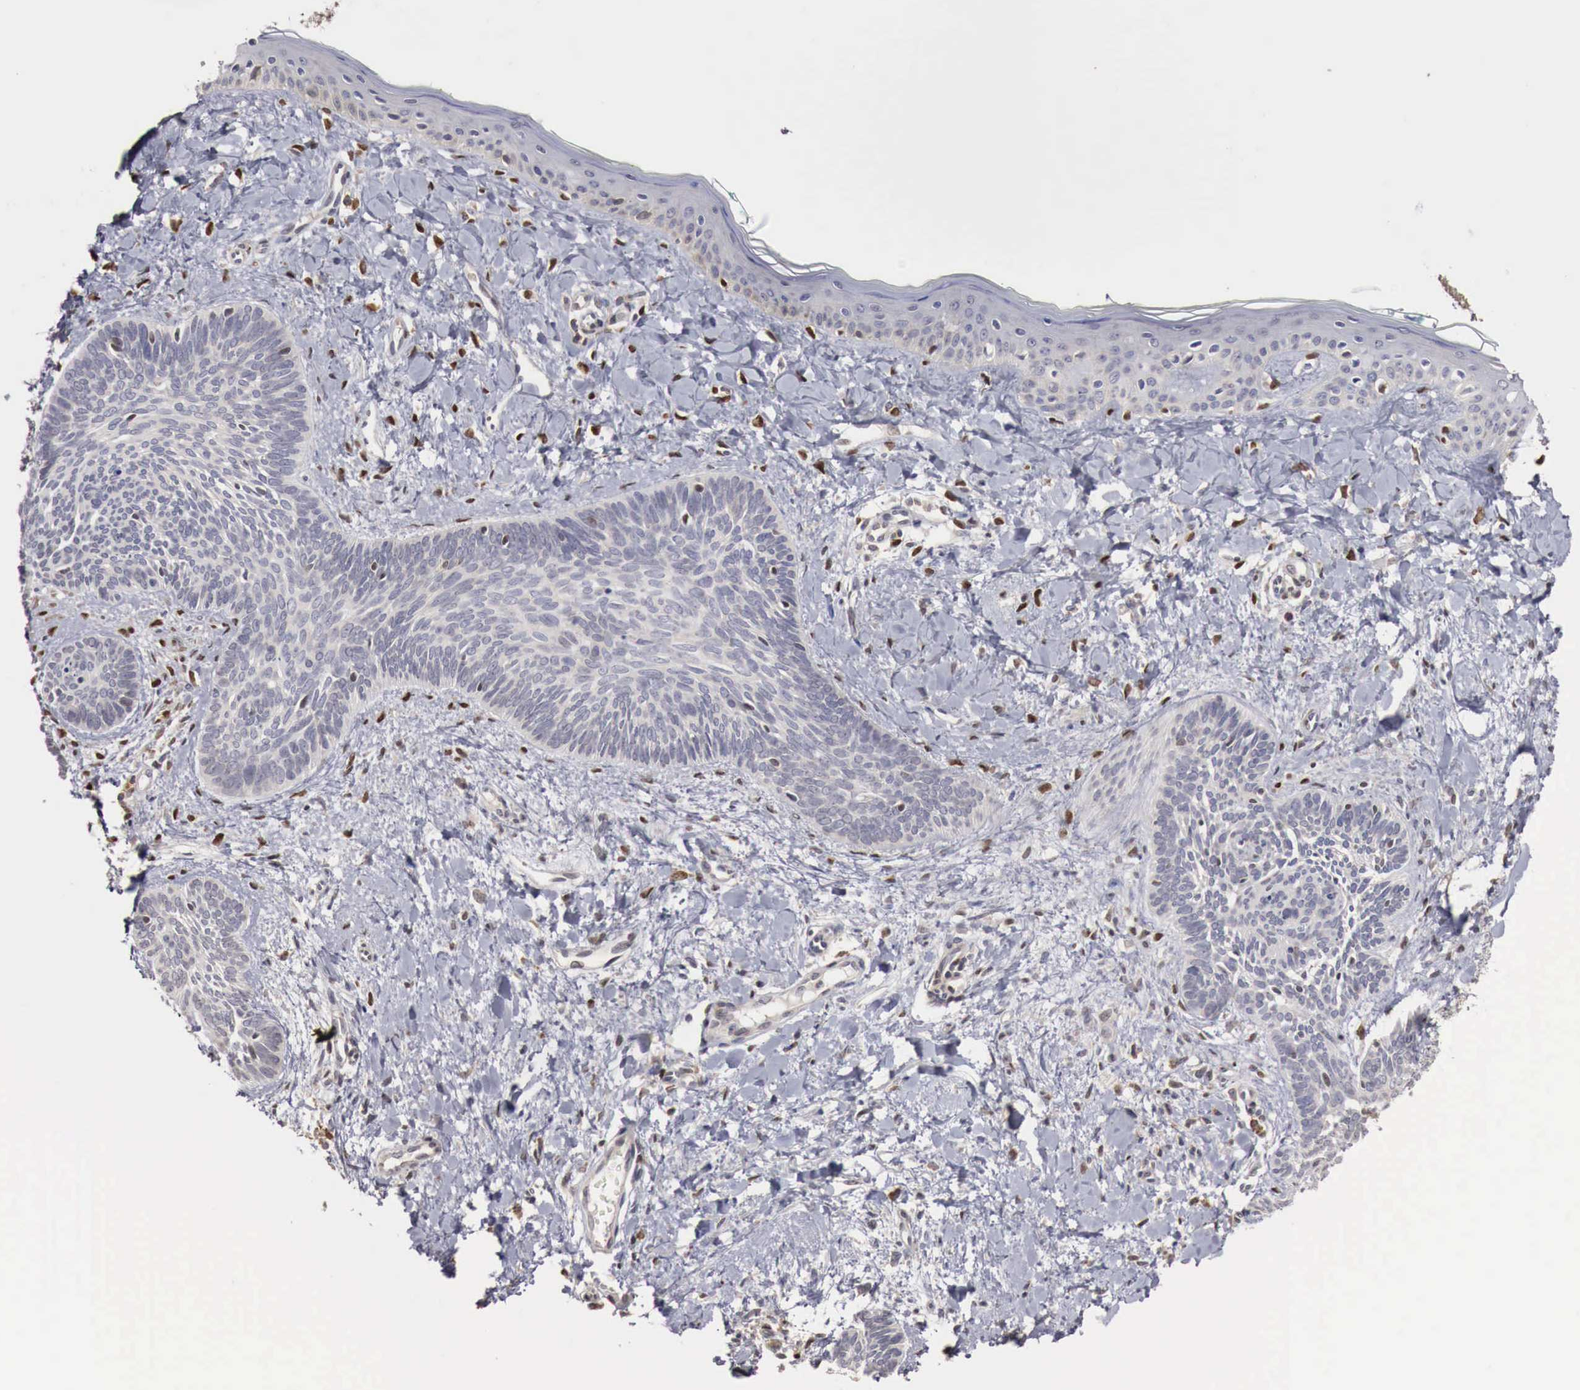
{"staining": {"intensity": "negative", "quantity": "none", "location": "none"}, "tissue": "skin cancer", "cell_type": "Tumor cells", "image_type": "cancer", "snomed": [{"axis": "morphology", "description": "Basal cell carcinoma"}, {"axis": "topography", "description": "Skin"}], "caption": "Immunohistochemistry (IHC) of human basal cell carcinoma (skin) exhibits no expression in tumor cells.", "gene": "KHDRBS2", "patient": {"sex": "female", "age": 81}}